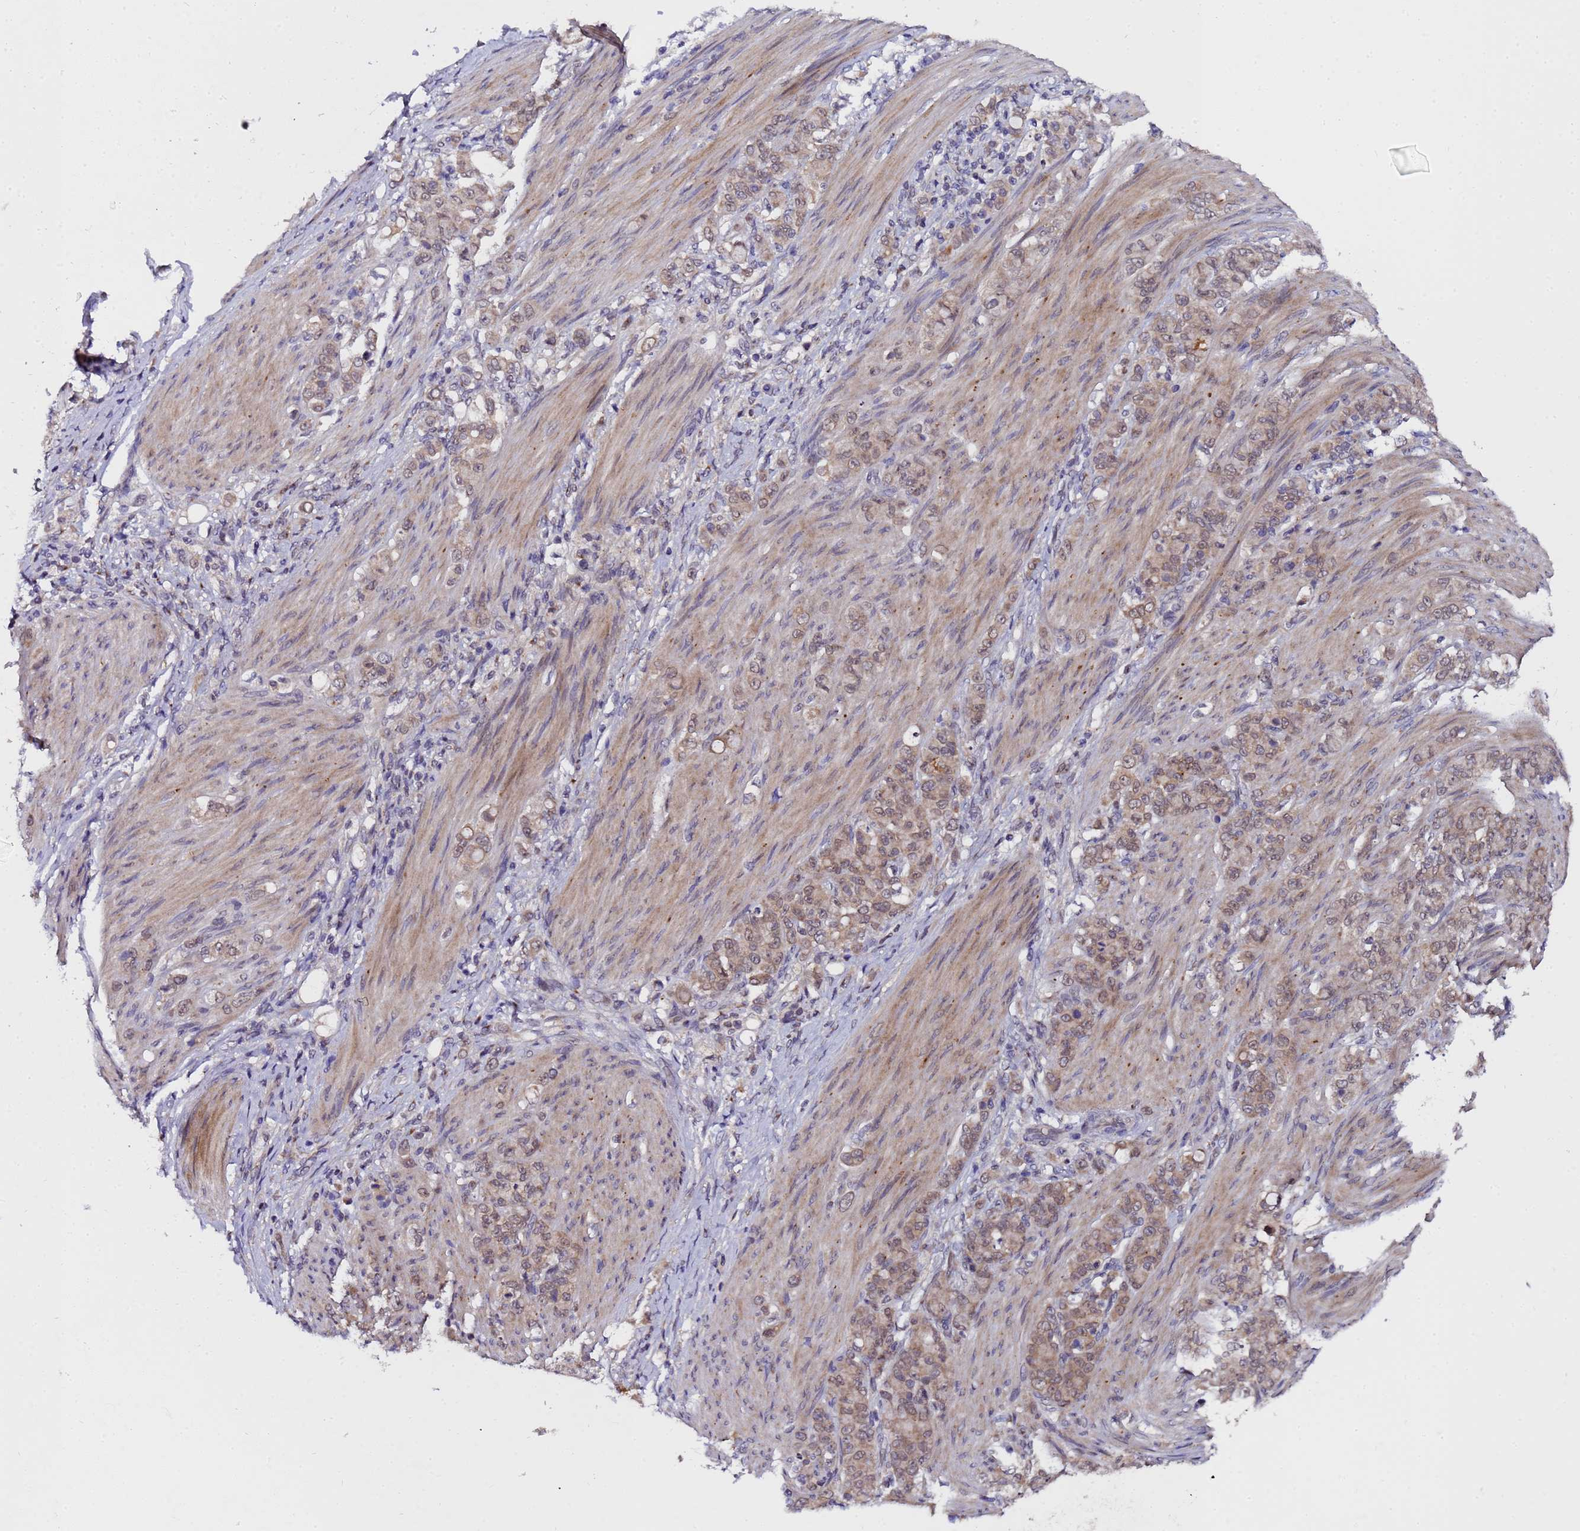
{"staining": {"intensity": "moderate", "quantity": ">75%", "location": "cytoplasmic/membranous,nuclear"}, "tissue": "stomach cancer", "cell_type": "Tumor cells", "image_type": "cancer", "snomed": [{"axis": "morphology", "description": "Adenocarcinoma, NOS"}, {"axis": "topography", "description": "Stomach"}], "caption": "Protein expression analysis of adenocarcinoma (stomach) displays moderate cytoplasmic/membranous and nuclear positivity in about >75% of tumor cells.", "gene": "ANAPC13", "patient": {"sex": "female", "age": 79}}